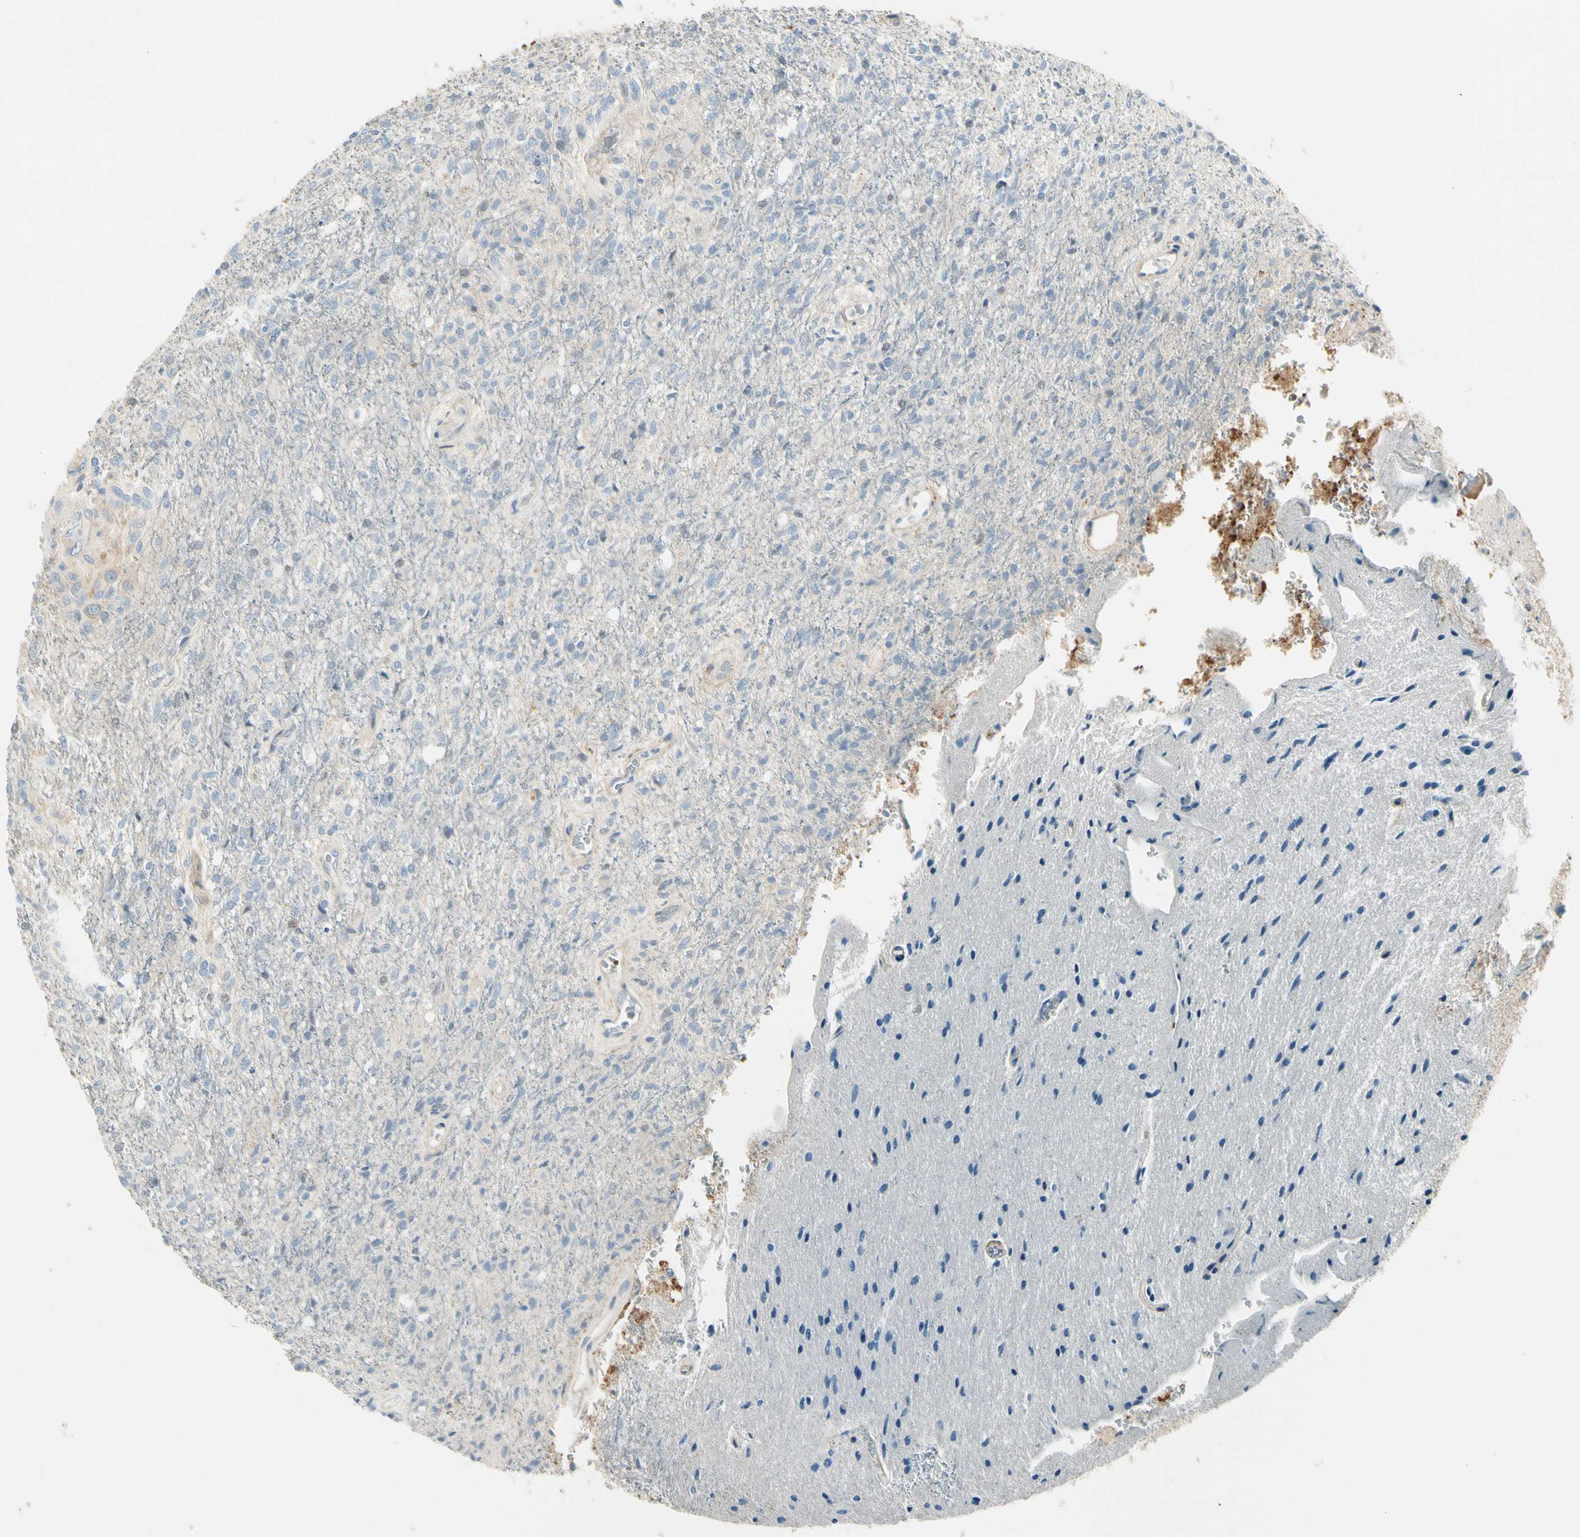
{"staining": {"intensity": "moderate", "quantity": "<25%", "location": "cytoplasmic/membranous"}, "tissue": "glioma", "cell_type": "Tumor cells", "image_type": "cancer", "snomed": [{"axis": "morphology", "description": "Normal tissue, NOS"}, {"axis": "morphology", "description": "Glioma, malignant, High grade"}, {"axis": "topography", "description": "Cerebral cortex"}], "caption": "Glioma was stained to show a protein in brown. There is low levels of moderate cytoplasmic/membranous staining in approximately <25% of tumor cells.", "gene": "ITGA3", "patient": {"sex": "male", "age": 77}}